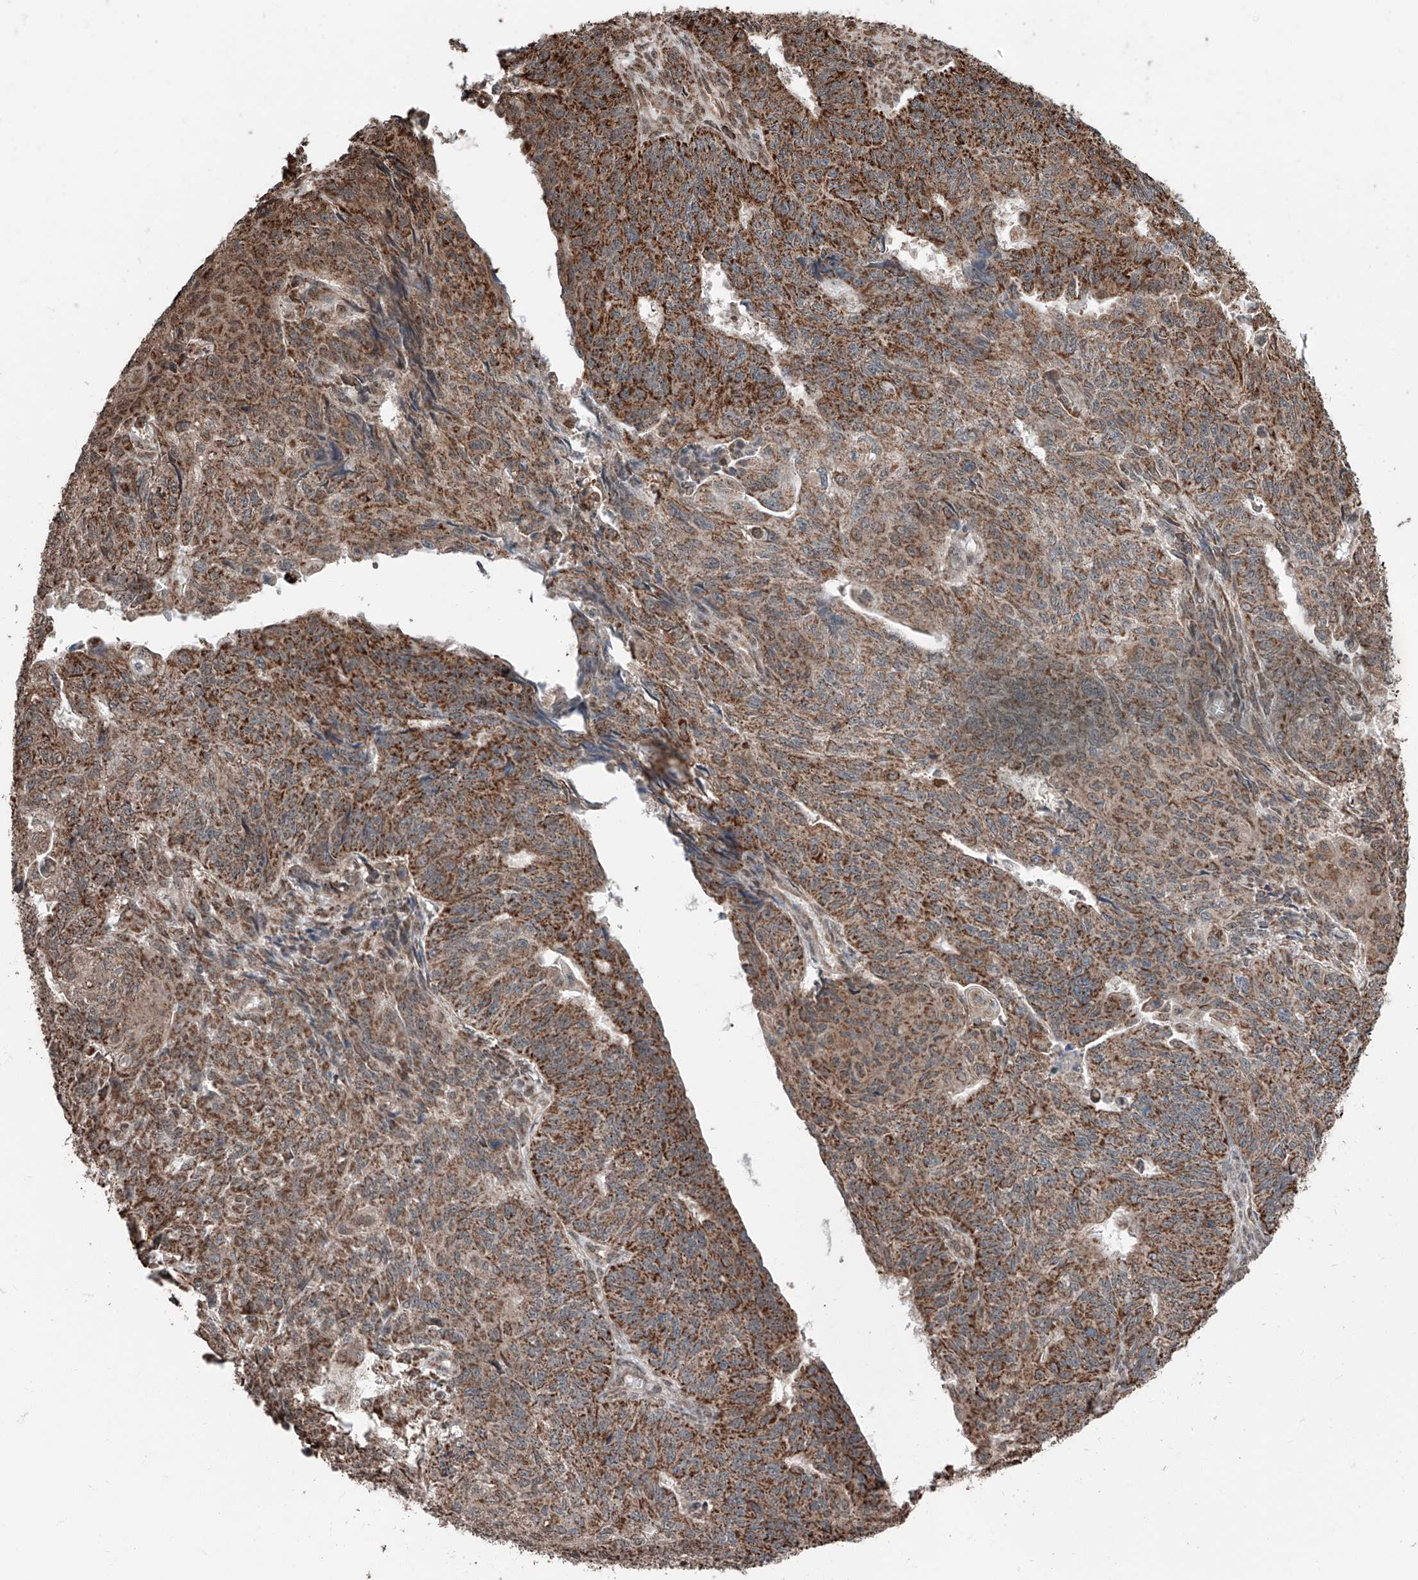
{"staining": {"intensity": "strong", "quantity": ">75%", "location": "cytoplasmic/membranous"}, "tissue": "endometrial cancer", "cell_type": "Tumor cells", "image_type": "cancer", "snomed": [{"axis": "morphology", "description": "Adenocarcinoma, NOS"}, {"axis": "topography", "description": "Endometrium"}], "caption": "A brown stain shows strong cytoplasmic/membranous expression of a protein in human adenocarcinoma (endometrial) tumor cells.", "gene": "ZNF445", "patient": {"sex": "female", "age": 32}}